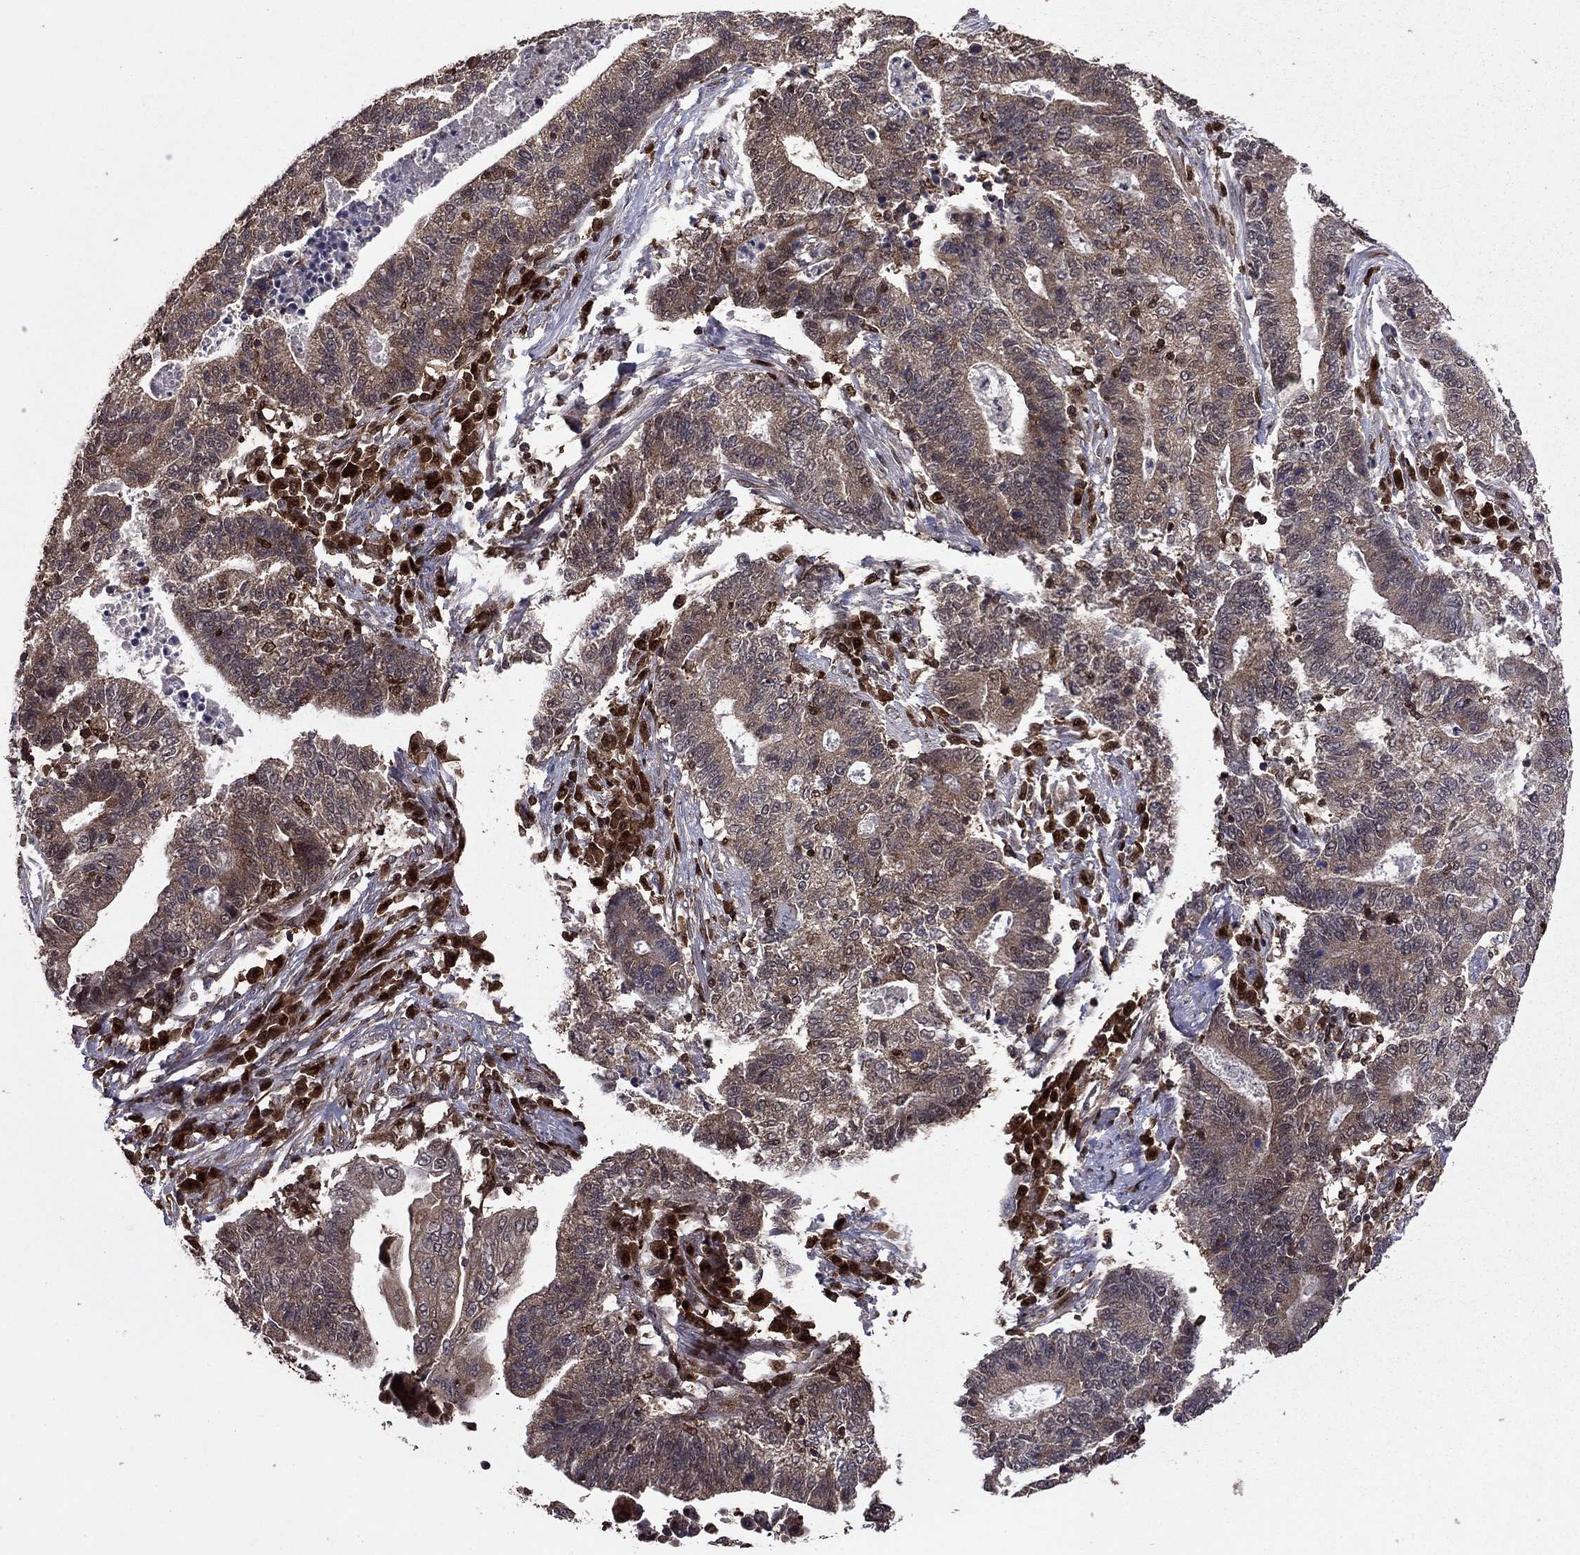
{"staining": {"intensity": "moderate", "quantity": "<25%", "location": "cytoplasmic/membranous"}, "tissue": "endometrial cancer", "cell_type": "Tumor cells", "image_type": "cancer", "snomed": [{"axis": "morphology", "description": "Adenocarcinoma, NOS"}, {"axis": "topography", "description": "Uterus"}, {"axis": "topography", "description": "Endometrium"}], "caption": "Tumor cells exhibit low levels of moderate cytoplasmic/membranous positivity in approximately <25% of cells in adenocarcinoma (endometrial).", "gene": "APPBP2", "patient": {"sex": "female", "age": 54}}